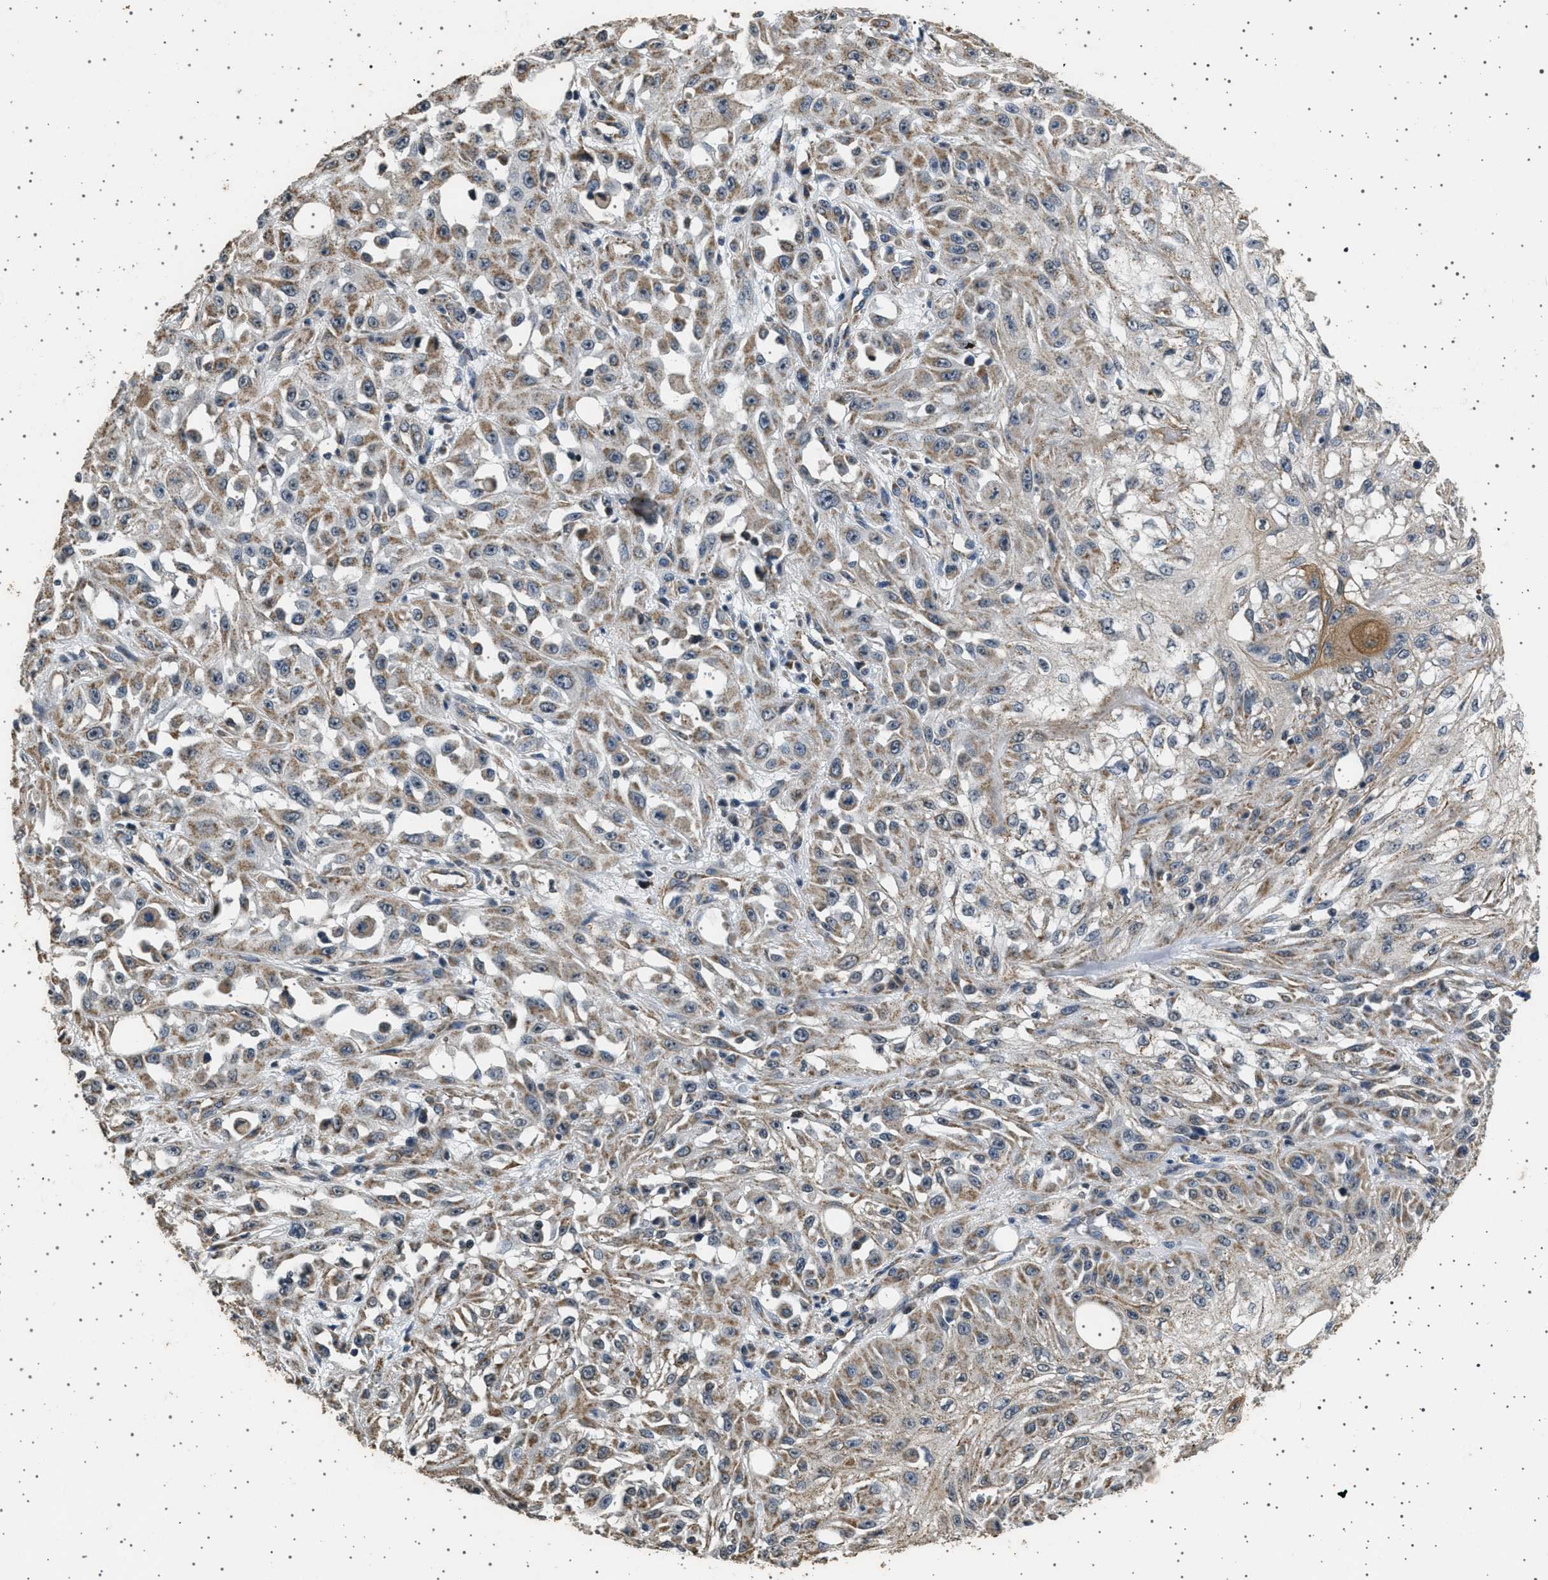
{"staining": {"intensity": "moderate", "quantity": ">75%", "location": "cytoplasmic/membranous"}, "tissue": "skin cancer", "cell_type": "Tumor cells", "image_type": "cancer", "snomed": [{"axis": "morphology", "description": "Squamous cell carcinoma, NOS"}, {"axis": "morphology", "description": "Squamous cell carcinoma, metastatic, NOS"}, {"axis": "topography", "description": "Skin"}, {"axis": "topography", "description": "Lymph node"}], "caption": "Immunohistochemistry (IHC) histopathology image of skin metastatic squamous cell carcinoma stained for a protein (brown), which shows medium levels of moderate cytoplasmic/membranous staining in approximately >75% of tumor cells.", "gene": "KCNA4", "patient": {"sex": "male", "age": 75}}